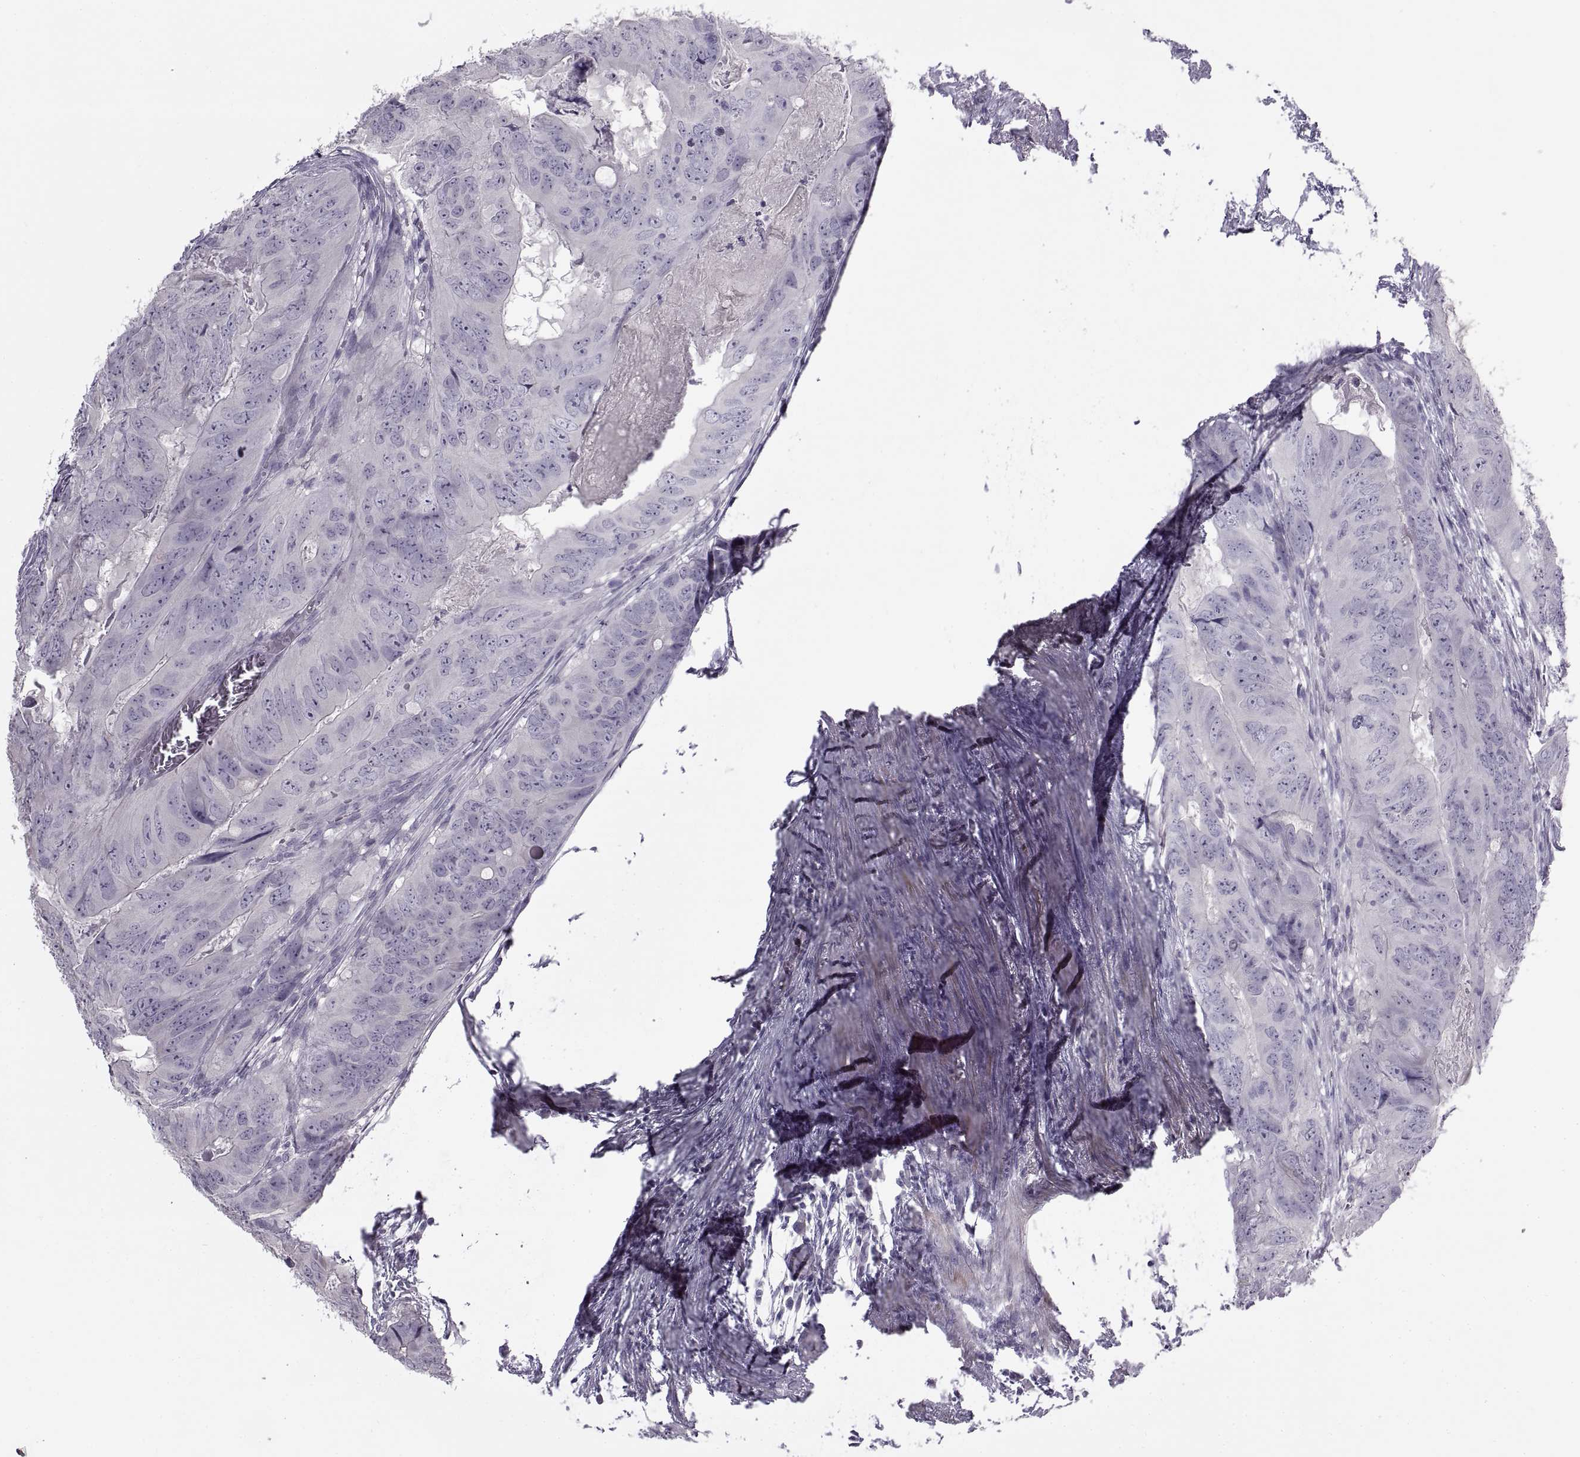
{"staining": {"intensity": "negative", "quantity": "none", "location": "none"}, "tissue": "colorectal cancer", "cell_type": "Tumor cells", "image_type": "cancer", "snomed": [{"axis": "morphology", "description": "Adenocarcinoma, NOS"}, {"axis": "topography", "description": "Colon"}], "caption": "Protein analysis of colorectal adenocarcinoma demonstrates no significant staining in tumor cells. (DAB immunohistochemistry with hematoxylin counter stain).", "gene": "BSPH1", "patient": {"sex": "male", "age": 79}}